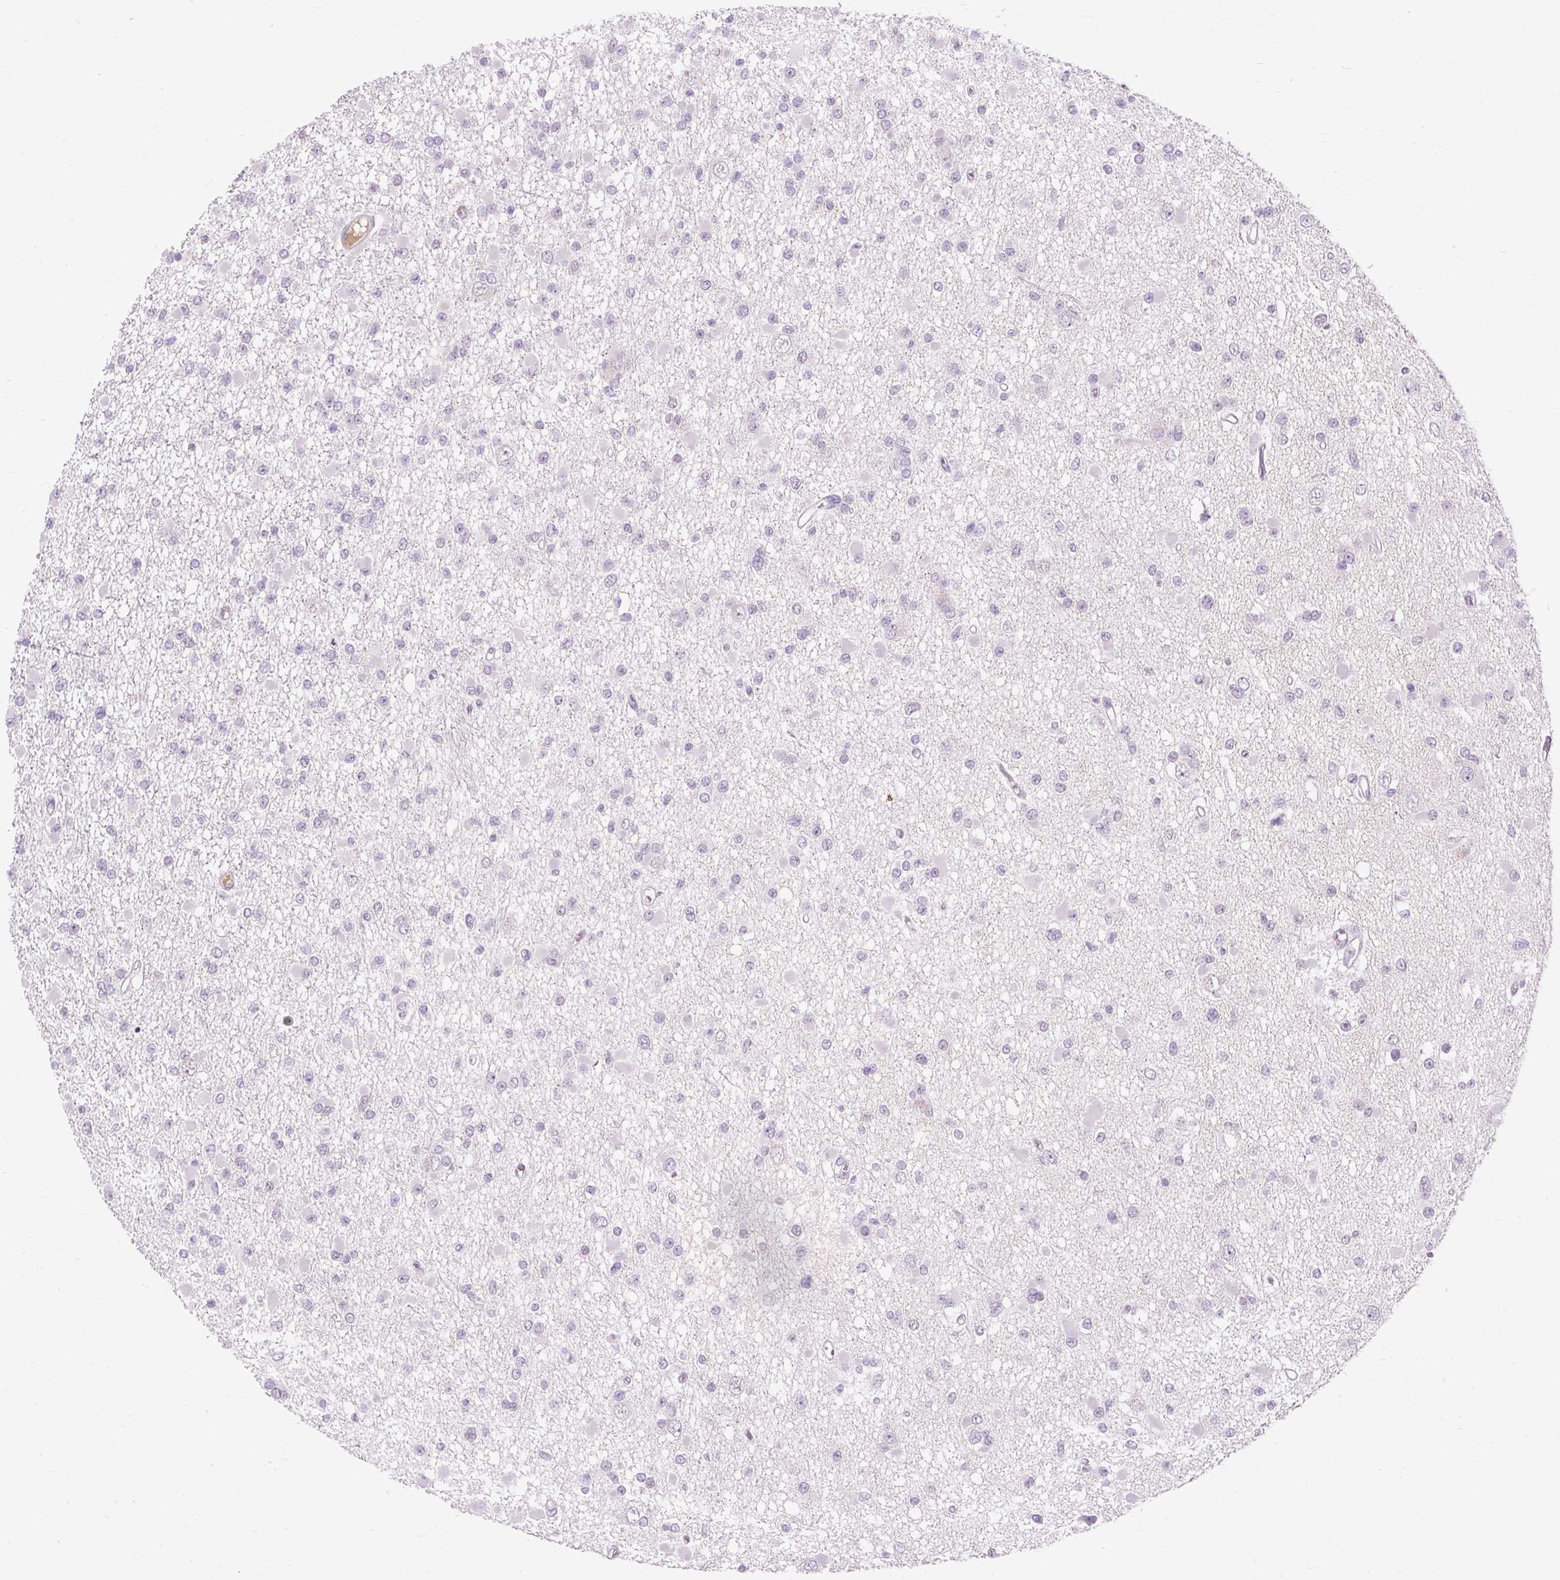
{"staining": {"intensity": "negative", "quantity": "none", "location": "none"}, "tissue": "glioma", "cell_type": "Tumor cells", "image_type": "cancer", "snomed": [{"axis": "morphology", "description": "Glioma, malignant, Low grade"}, {"axis": "topography", "description": "Brain"}], "caption": "A micrograph of human glioma is negative for staining in tumor cells.", "gene": "ARRDC2", "patient": {"sex": "female", "age": 22}}